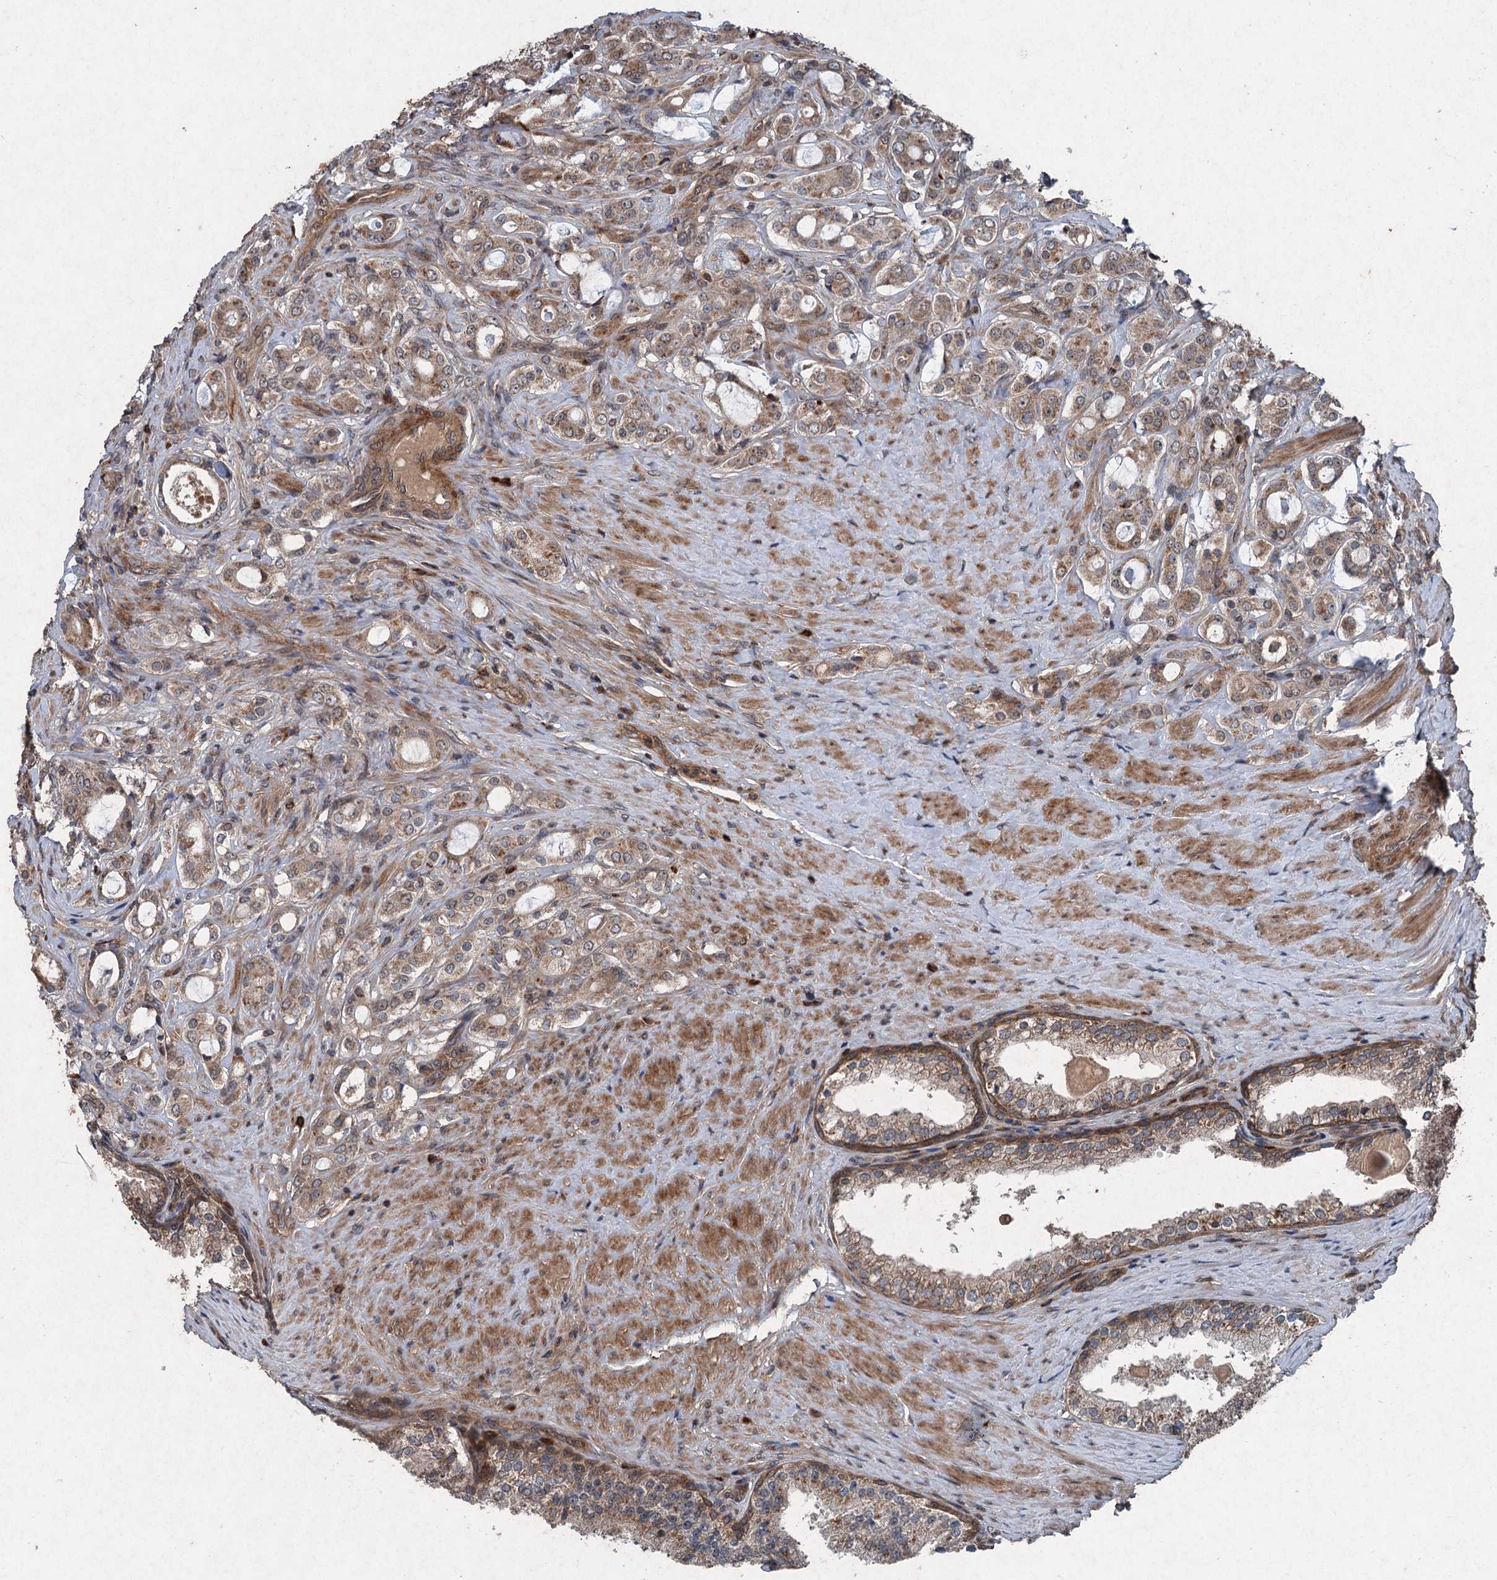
{"staining": {"intensity": "weak", "quantity": ">75%", "location": "cytoplasmic/membranous"}, "tissue": "prostate cancer", "cell_type": "Tumor cells", "image_type": "cancer", "snomed": [{"axis": "morphology", "description": "Adenocarcinoma, High grade"}, {"axis": "topography", "description": "Prostate"}], "caption": "Tumor cells show low levels of weak cytoplasmic/membranous positivity in approximately >75% of cells in human prostate cancer (adenocarcinoma (high-grade)). Immunohistochemistry (ihc) stains the protein in brown and the nuclei are stained blue.", "gene": "ALAS1", "patient": {"sex": "male", "age": 63}}